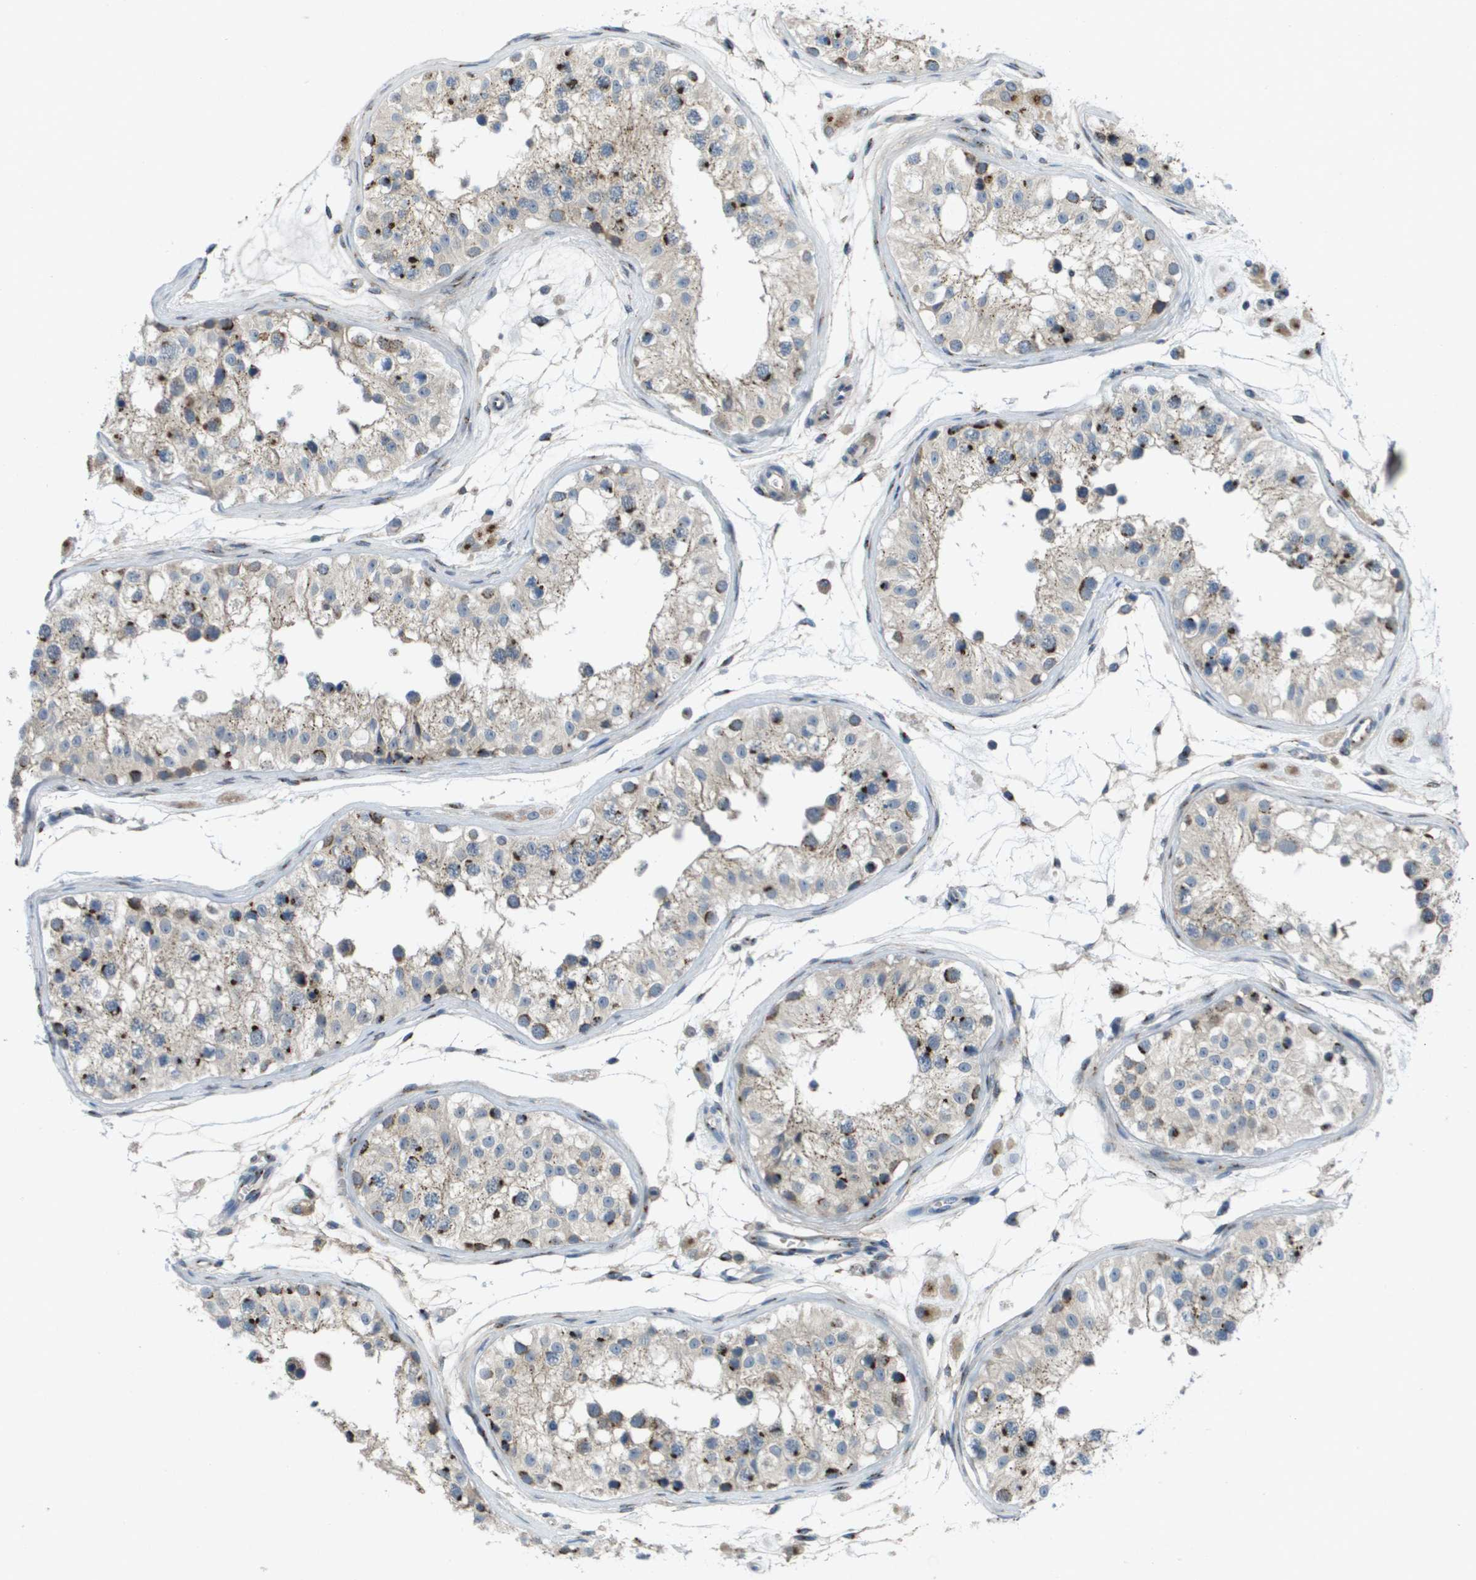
{"staining": {"intensity": "strong", "quantity": "25%-75%", "location": "cytoplasmic/membranous"}, "tissue": "testis", "cell_type": "Cells in seminiferous ducts", "image_type": "normal", "snomed": [{"axis": "morphology", "description": "Normal tissue, NOS"}, {"axis": "morphology", "description": "Adenocarcinoma, metastatic, NOS"}, {"axis": "topography", "description": "Testis"}], "caption": "The histopathology image shows staining of unremarkable testis, revealing strong cytoplasmic/membranous protein staining (brown color) within cells in seminiferous ducts. (Stains: DAB in brown, nuclei in blue, Microscopy: brightfield microscopy at high magnification).", "gene": "QSOX2", "patient": {"sex": "male", "age": 26}}